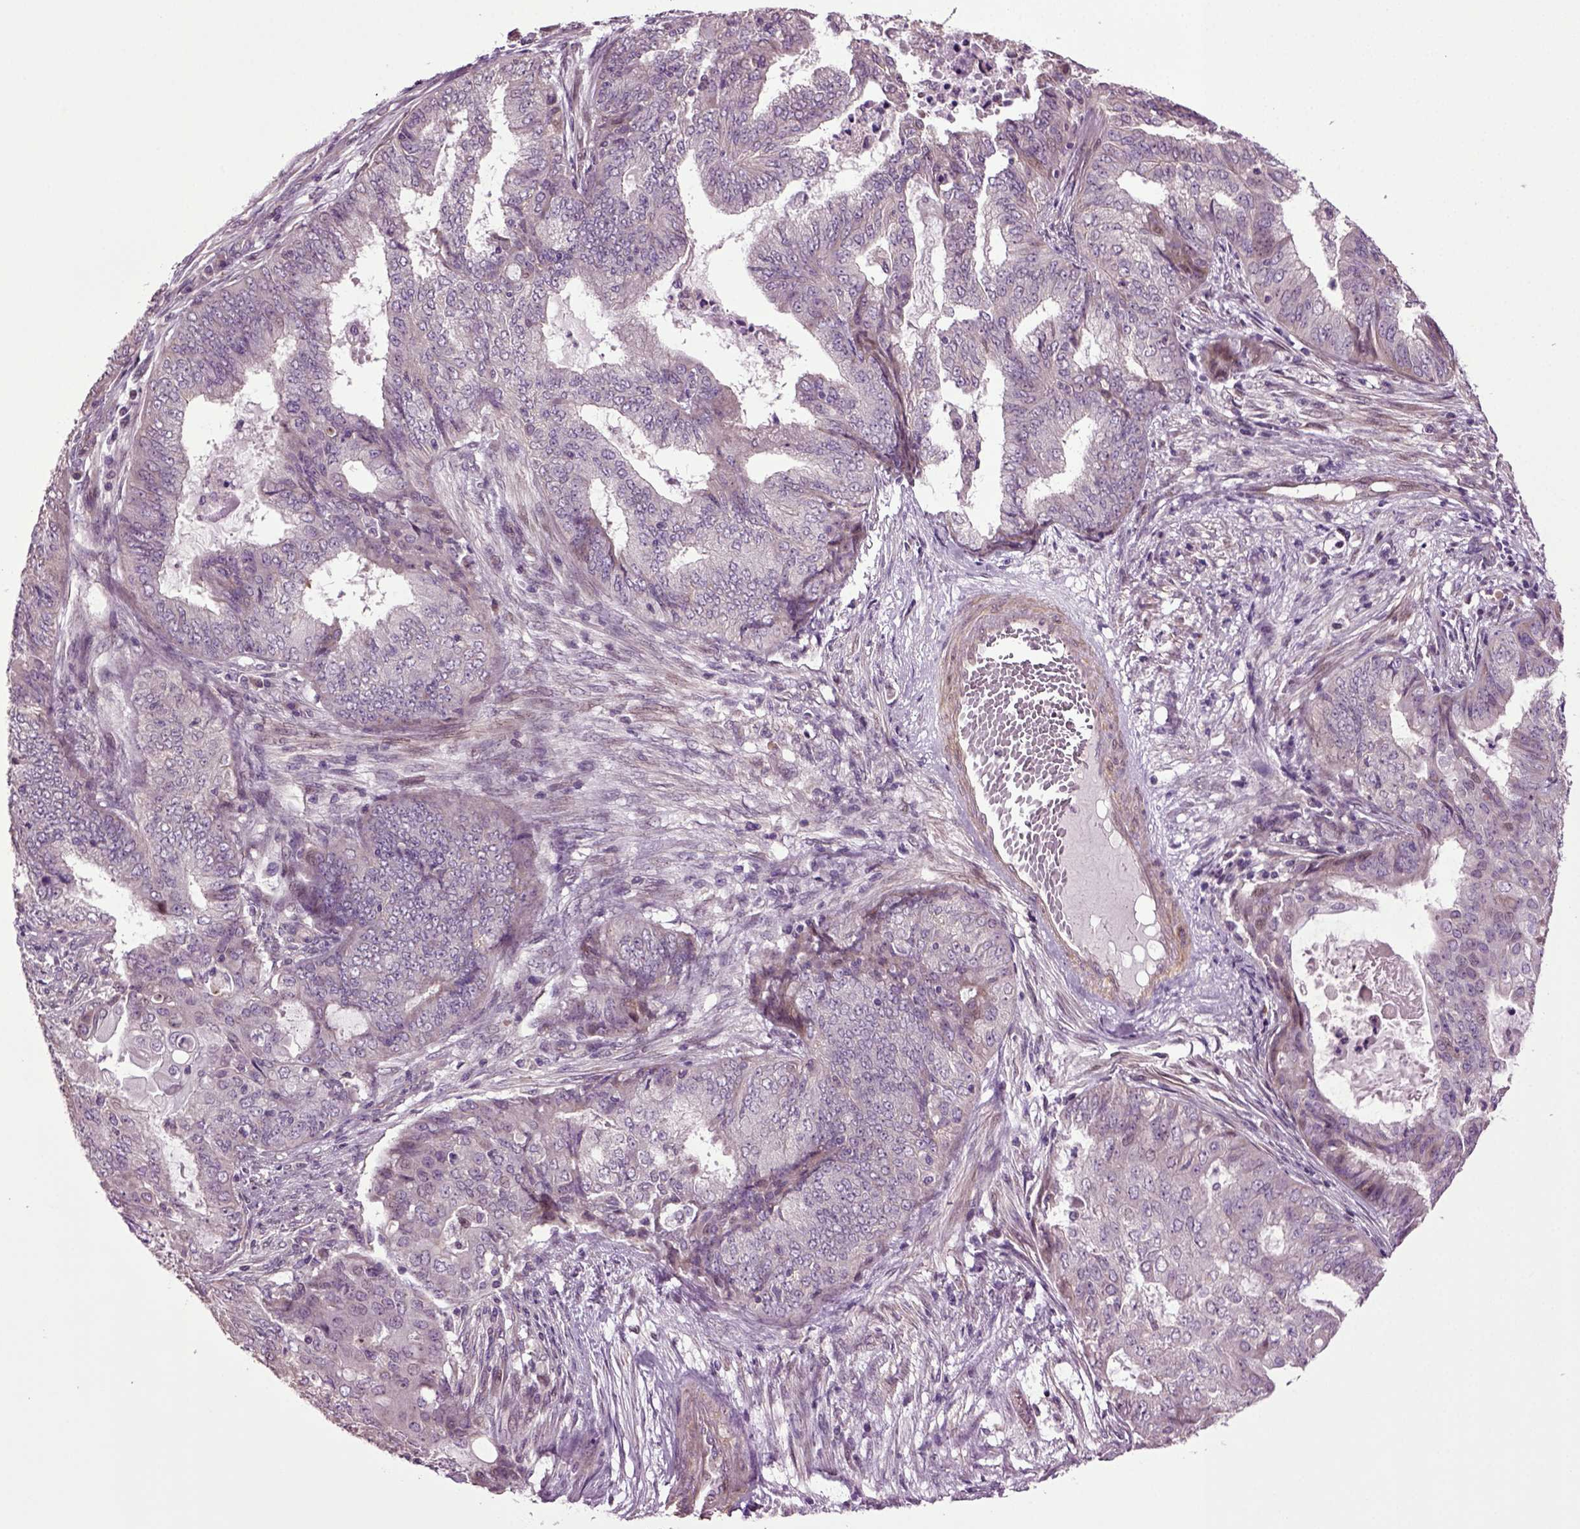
{"staining": {"intensity": "negative", "quantity": "none", "location": "none"}, "tissue": "endometrial cancer", "cell_type": "Tumor cells", "image_type": "cancer", "snomed": [{"axis": "morphology", "description": "Adenocarcinoma, NOS"}, {"axis": "topography", "description": "Endometrium"}], "caption": "Immunohistochemistry (IHC) histopathology image of adenocarcinoma (endometrial) stained for a protein (brown), which reveals no positivity in tumor cells.", "gene": "HAGHL", "patient": {"sex": "female", "age": 62}}